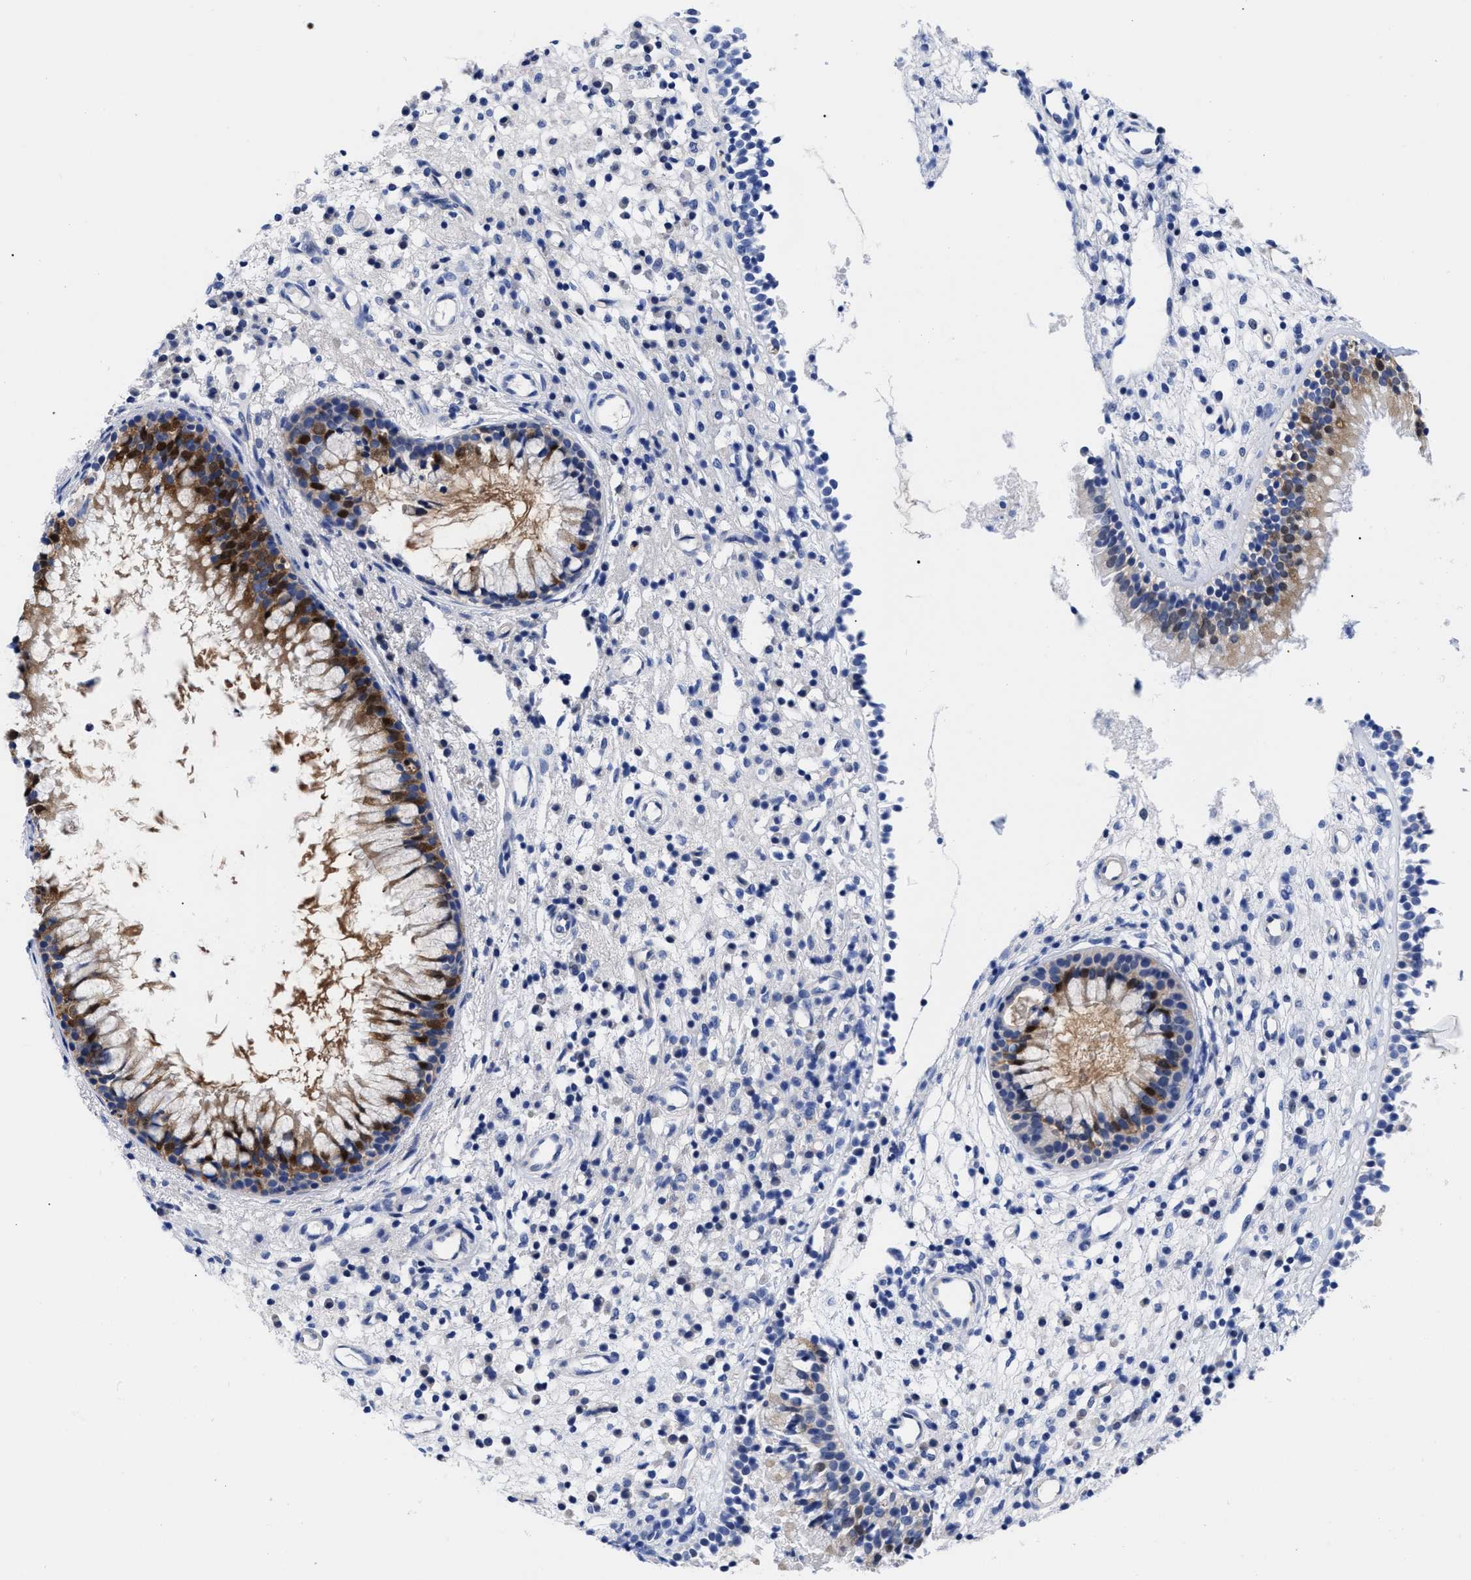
{"staining": {"intensity": "strong", "quantity": "25%-75%", "location": "cytoplasmic/membranous"}, "tissue": "nasopharynx", "cell_type": "Respiratory epithelial cells", "image_type": "normal", "snomed": [{"axis": "morphology", "description": "Normal tissue, NOS"}, {"axis": "topography", "description": "Nasopharynx"}], "caption": "Unremarkable nasopharynx exhibits strong cytoplasmic/membranous staining in approximately 25%-75% of respiratory epithelial cells, visualized by immunohistochemistry. The staining is performed using DAB (3,3'-diaminobenzidine) brown chromogen to label protein expression. The nuclei are counter-stained blue using hematoxylin.", "gene": "RBKS", "patient": {"sex": "male", "age": 21}}